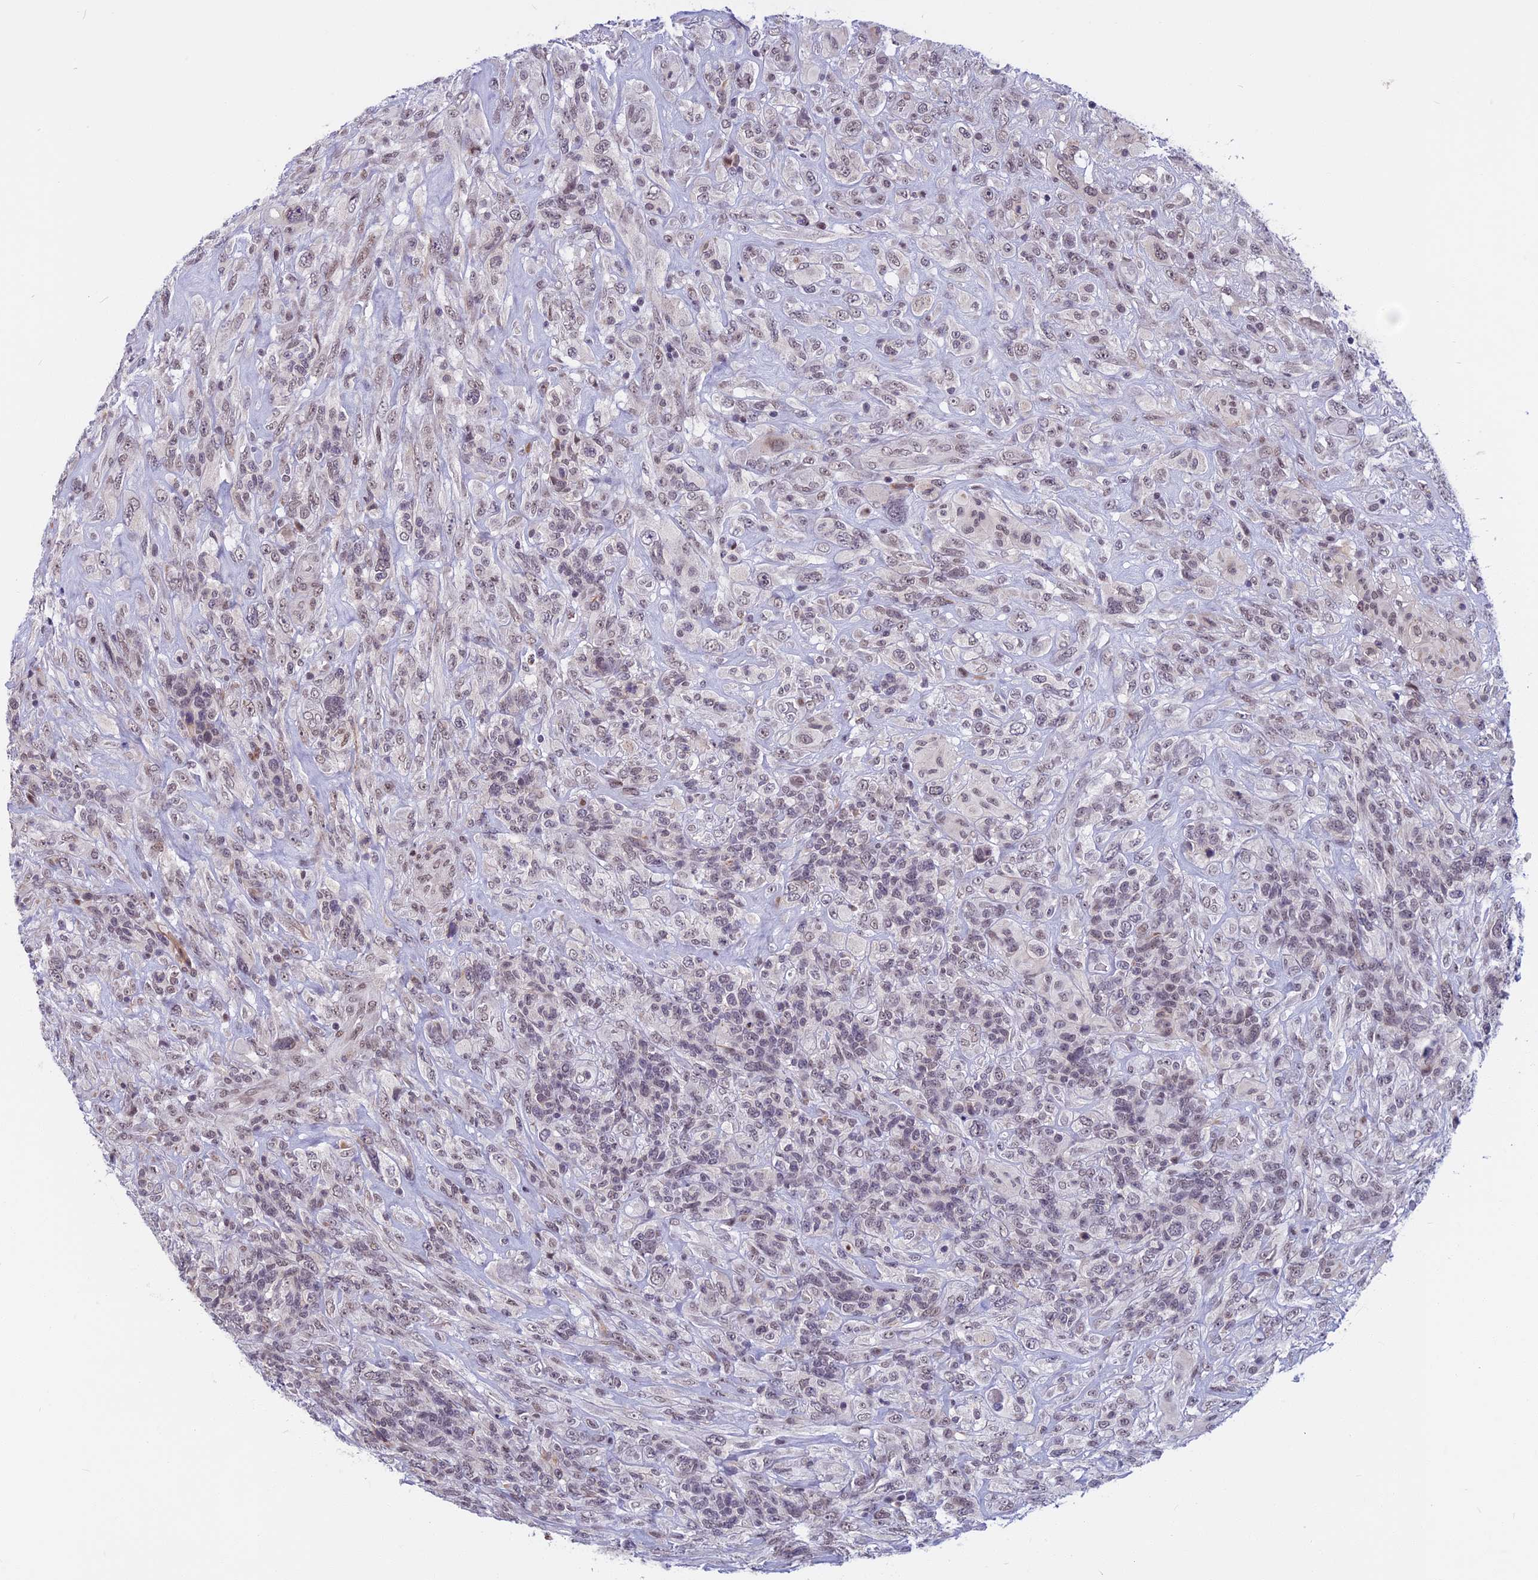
{"staining": {"intensity": "weak", "quantity": "25%-75%", "location": "nuclear"}, "tissue": "glioma", "cell_type": "Tumor cells", "image_type": "cancer", "snomed": [{"axis": "morphology", "description": "Glioma, malignant, High grade"}, {"axis": "topography", "description": "Brain"}], "caption": "Tumor cells exhibit low levels of weak nuclear staining in about 25%-75% of cells in high-grade glioma (malignant). (DAB IHC, brown staining for protein, blue staining for nuclei).", "gene": "CDC7", "patient": {"sex": "male", "age": 61}}